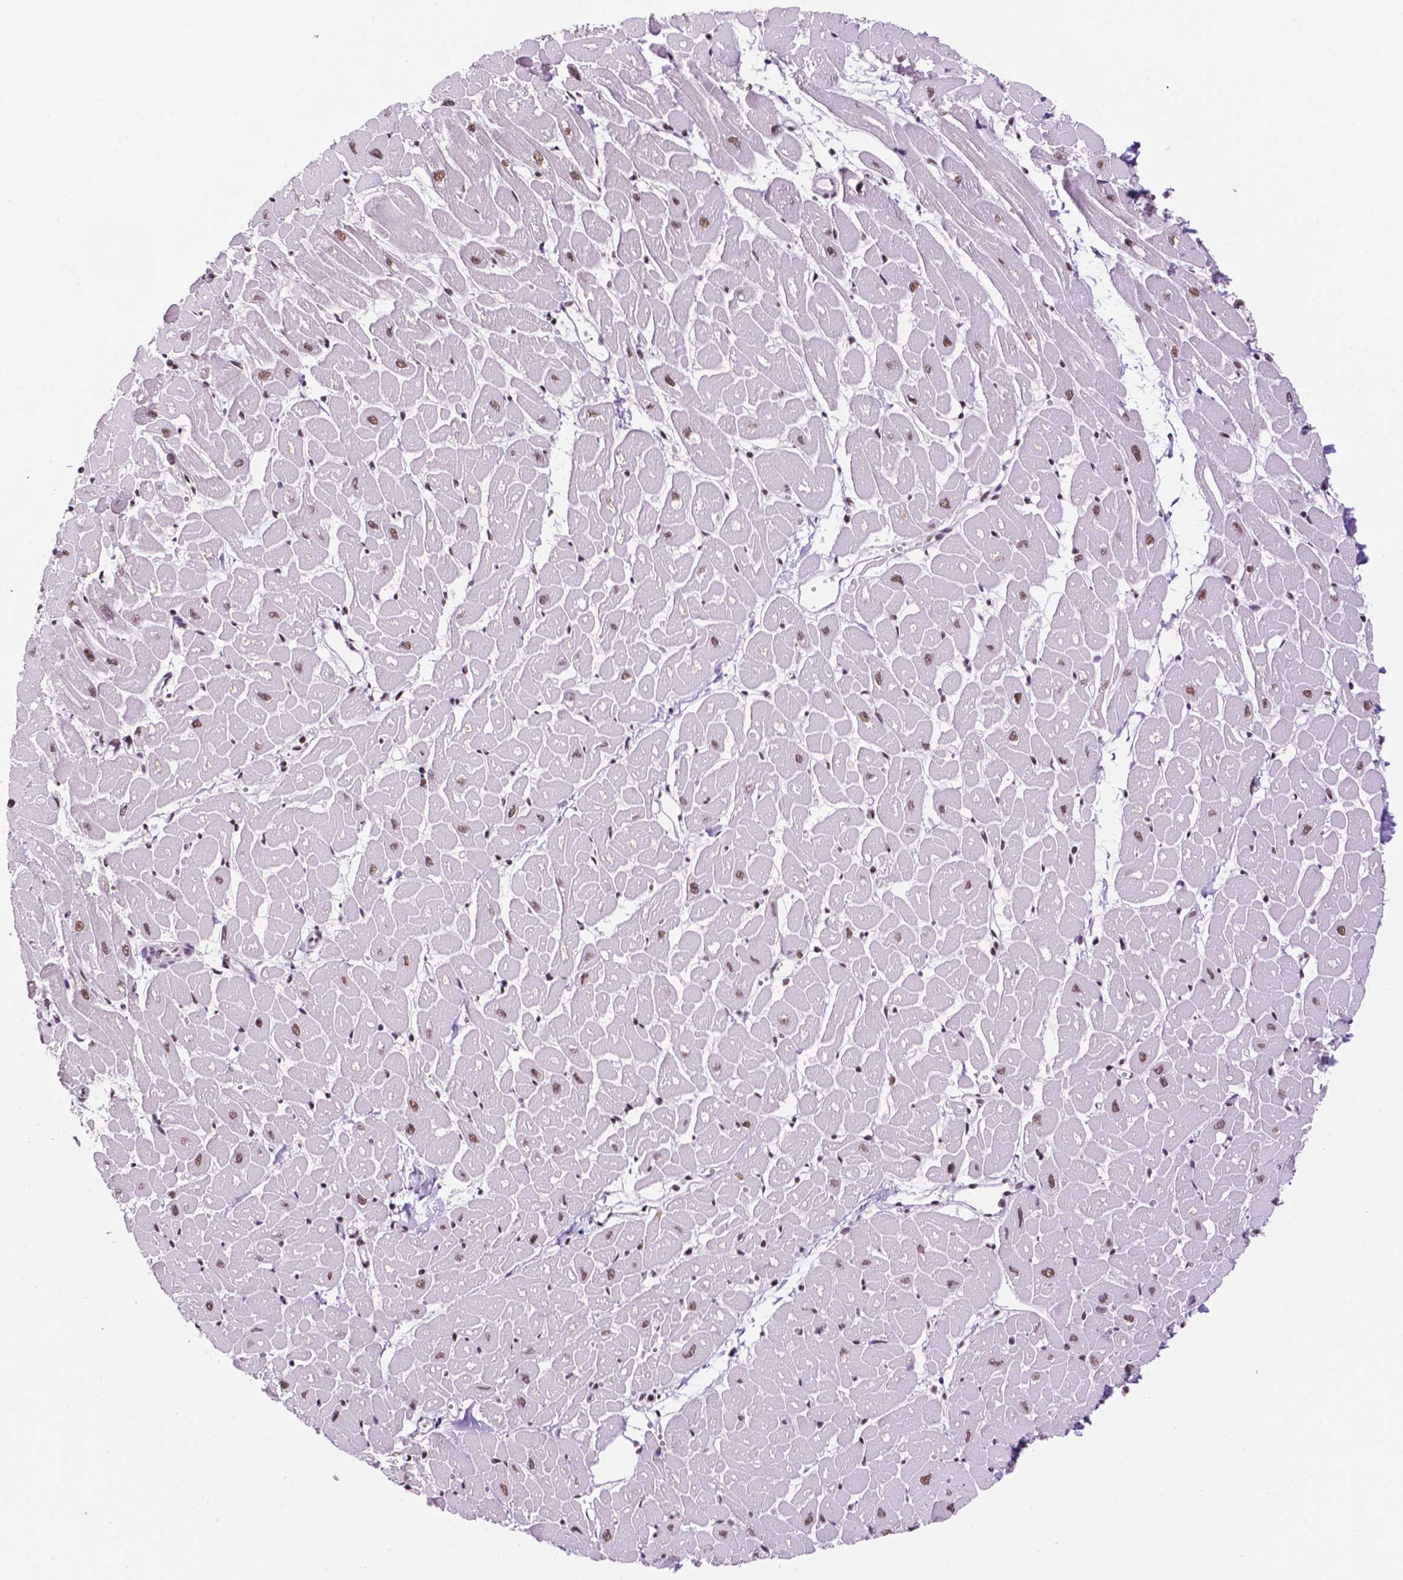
{"staining": {"intensity": "moderate", "quantity": ">75%", "location": "nuclear"}, "tissue": "heart muscle", "cell_type": "Cardiomyocytes", "image_type": "normal", "snomed": [{"axis": "morphology", "description": "Normal tissue, NOS"}, {"axis": "topography", "description": "Heart"}], "caption": "Moderate nuclear expression is present in approximately >75% of cardiomyocytes in normal heart muscle.", "gene": "CCAR2", "patient": {"sex": "male", "age": 57}}